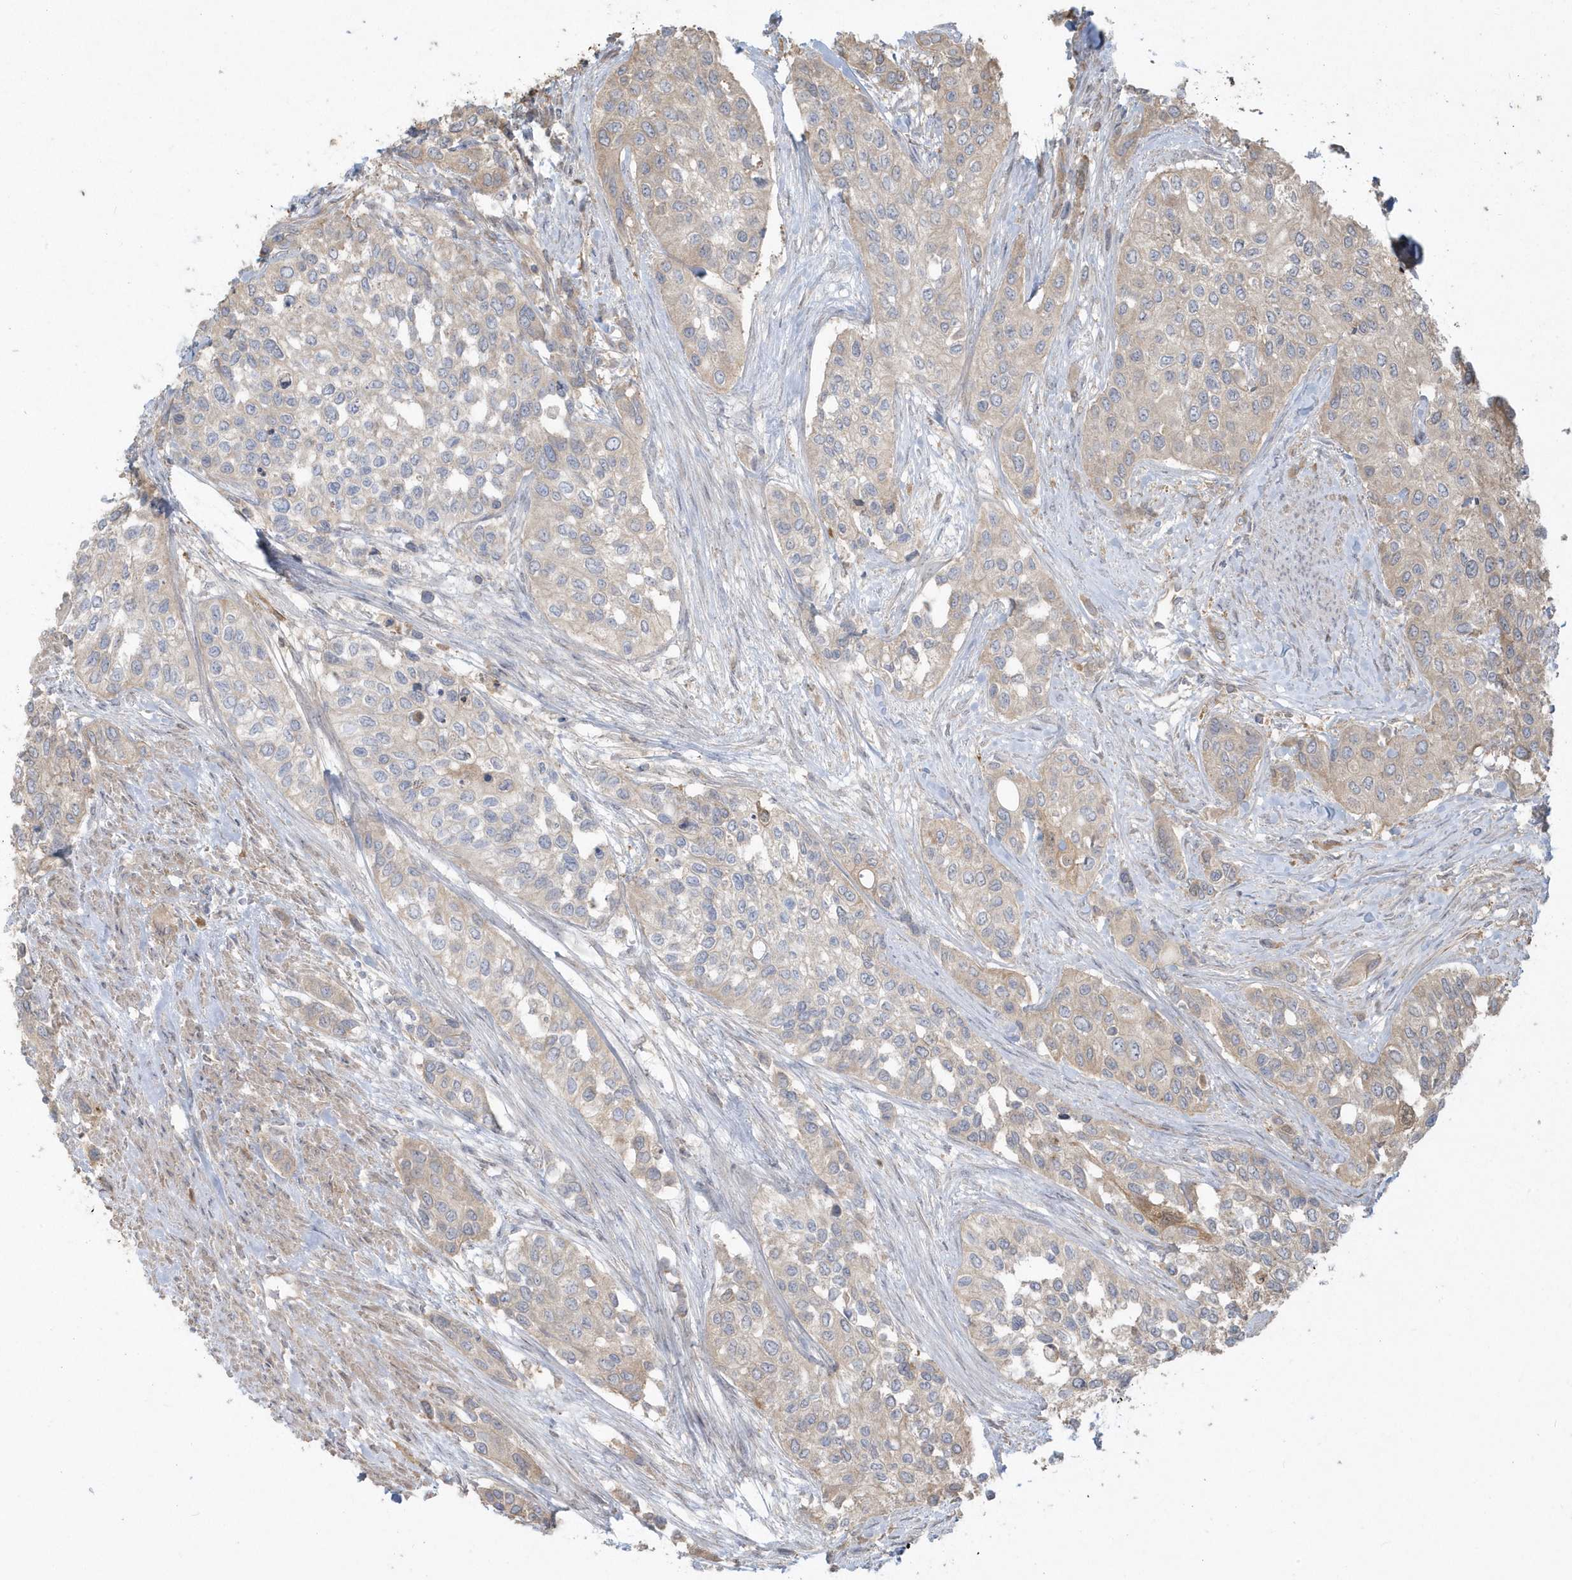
{"staining": {"intensity": "negative", "quantity": "none", "location": "none"}, "tissue": "urothelial cancer", "cell_type": "Tumor cells", "image_type": "cancer", "snomed": [{"axis": "morphology", "description": "Normal tissue, NOS"}, {"axis": "morphology", "description": "Urothelial carcinoma, High grade"}, {"axis": "topography", "description": "Vascular tissue"}, {"axis": "topography", "description": "Urinary bladder"}], "caption": "This is a histopathology image of IHC staining of urothelial cancer, which shows no positivity in tumor cells.", "gene": "HNMT", "patient": {"sex": "female", "age": 56}}